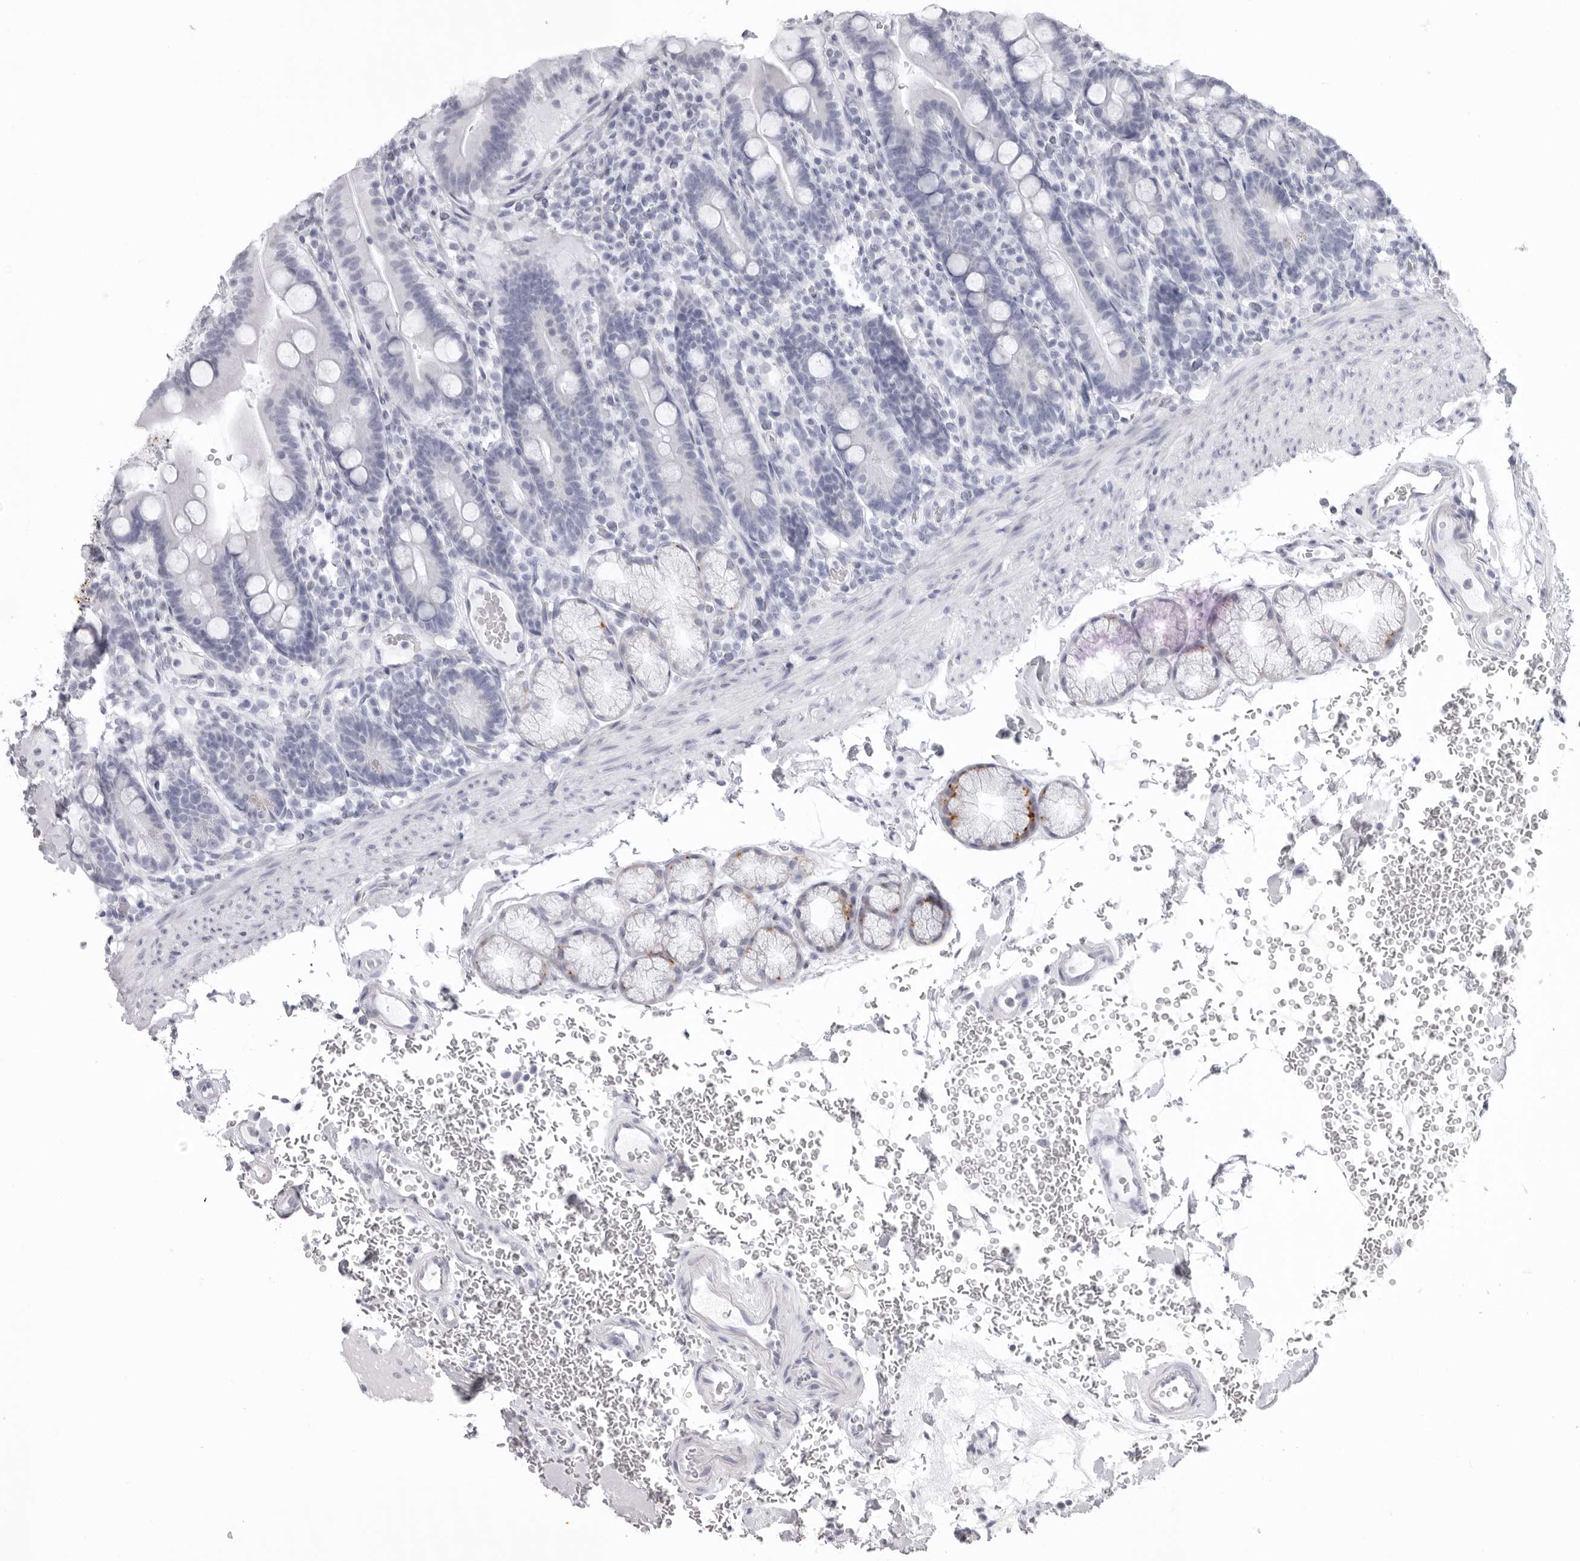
{"staining": {"intensity": "negative", "quantity": "none", "location": "none"}, "tissue": "duodenum", "cell_type": "Glandular cells", "image_type": "normal", "snomed": [{"axis": "morphology", "description": "Normal tissue, NOS"}, {"axis": "topography", "description": "Duodenum"}], "caption": "Immunohistochemistry histopathology image of normal duodenum: human duodenum stained with DAB (3,3'-diaminobenzidine) demonstrates no significant protein expression in glandular cells. The staining is performed using DAB (3,3'-diaminobenzidine) brown chromogen with nuclei counter-stained in using hematoxylin.", "gene": "KLK9", "patient": {"sex": "male", "age": 54}}